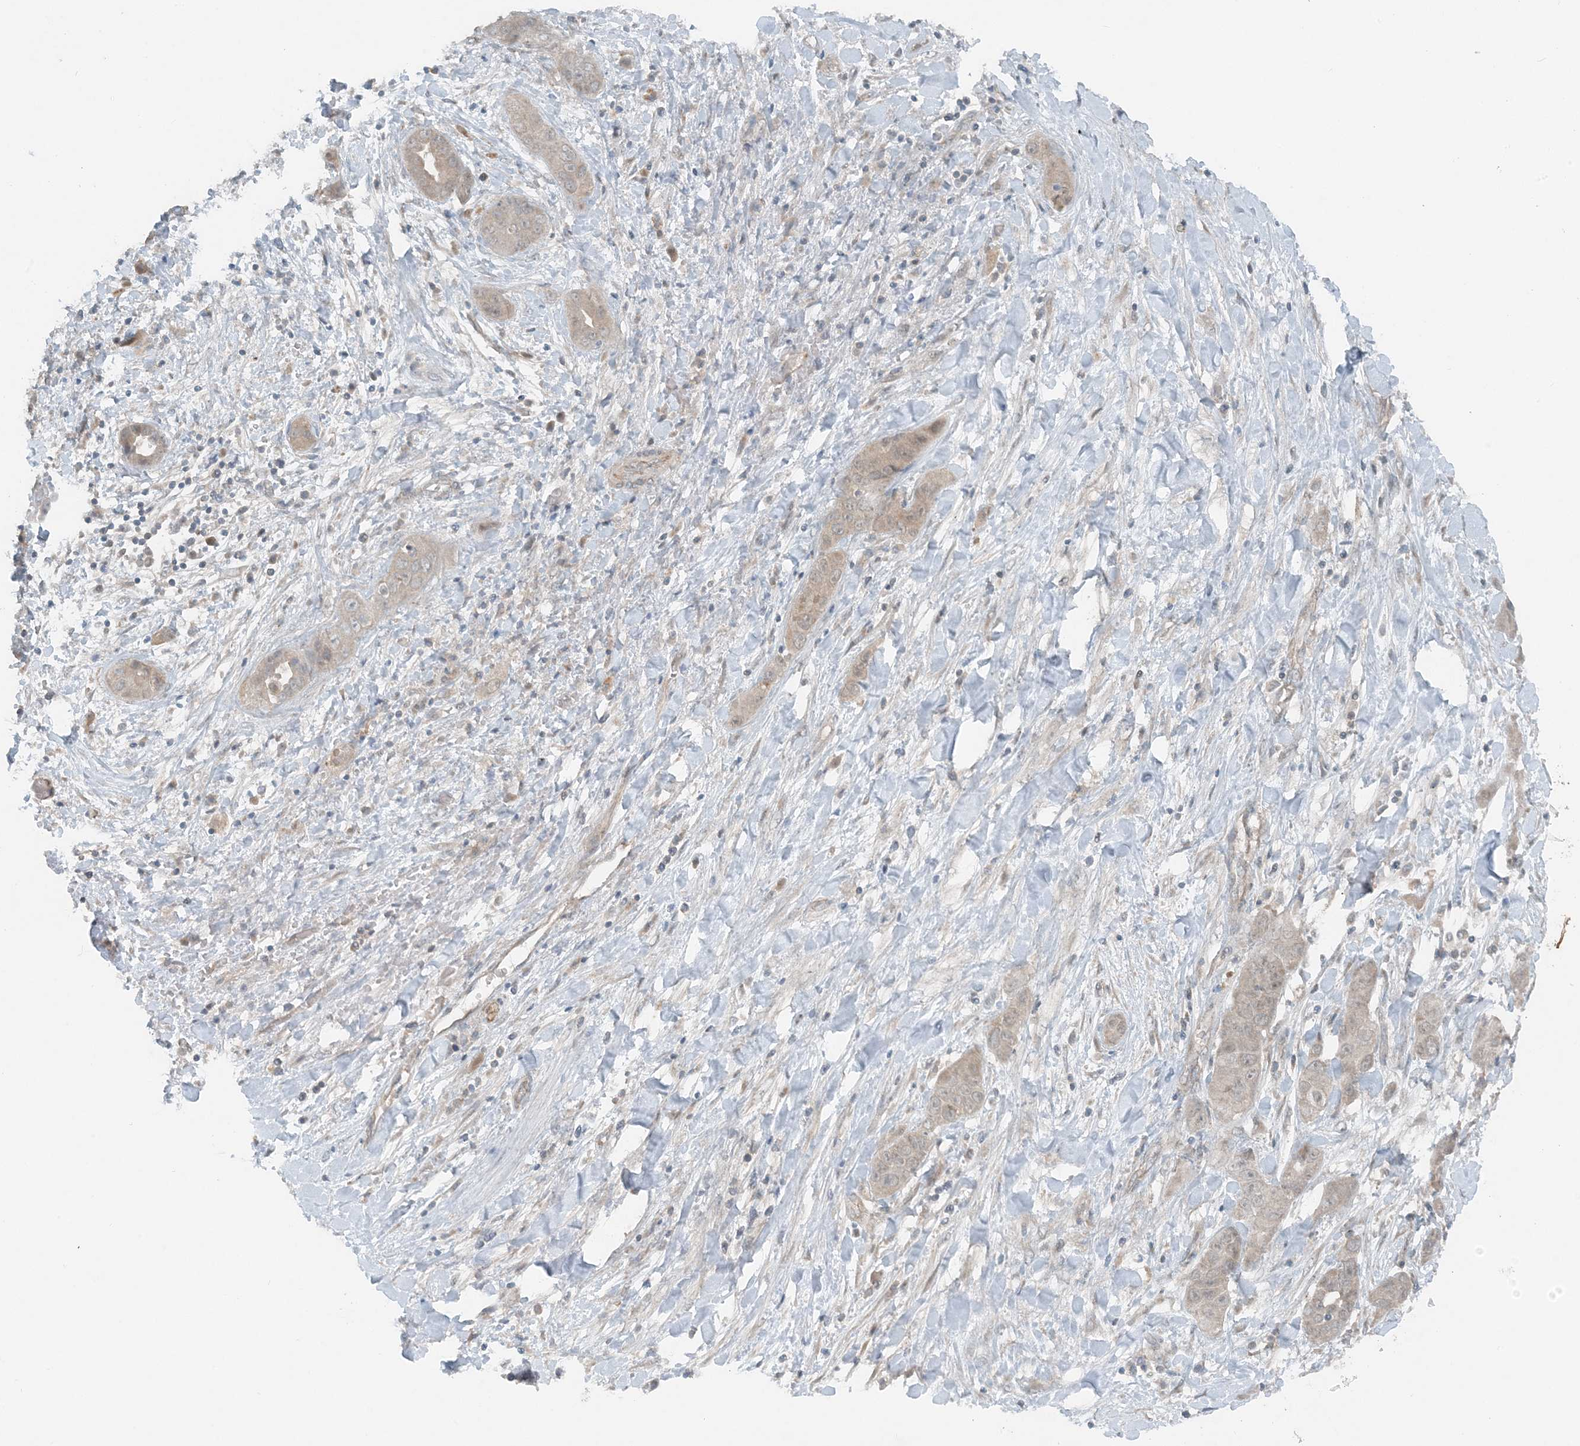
{"staining": {"intensity": "weak", "quantity": ">75%", "location": "cytoplasmic/membranous"}, "tissue": "liver cancer", "cell_type": "Tumor cells", "image_type": "cancer", "snomed": [{"axis": "morphology", "description": "Cholangiocarcinoma"}, {"axis": "topography", "description": "Liver"}], "caption": "Liver cholangiocarcinoma stained with immunohistochemistry exhibits weak cytoplasmic/membranous staining in about >75% of tumor cells. (brown staining indicates protein expression, while blue staining denotes nuclei).", "gene": "MITD1", "patient": {"sex": "female", "age": 52}}